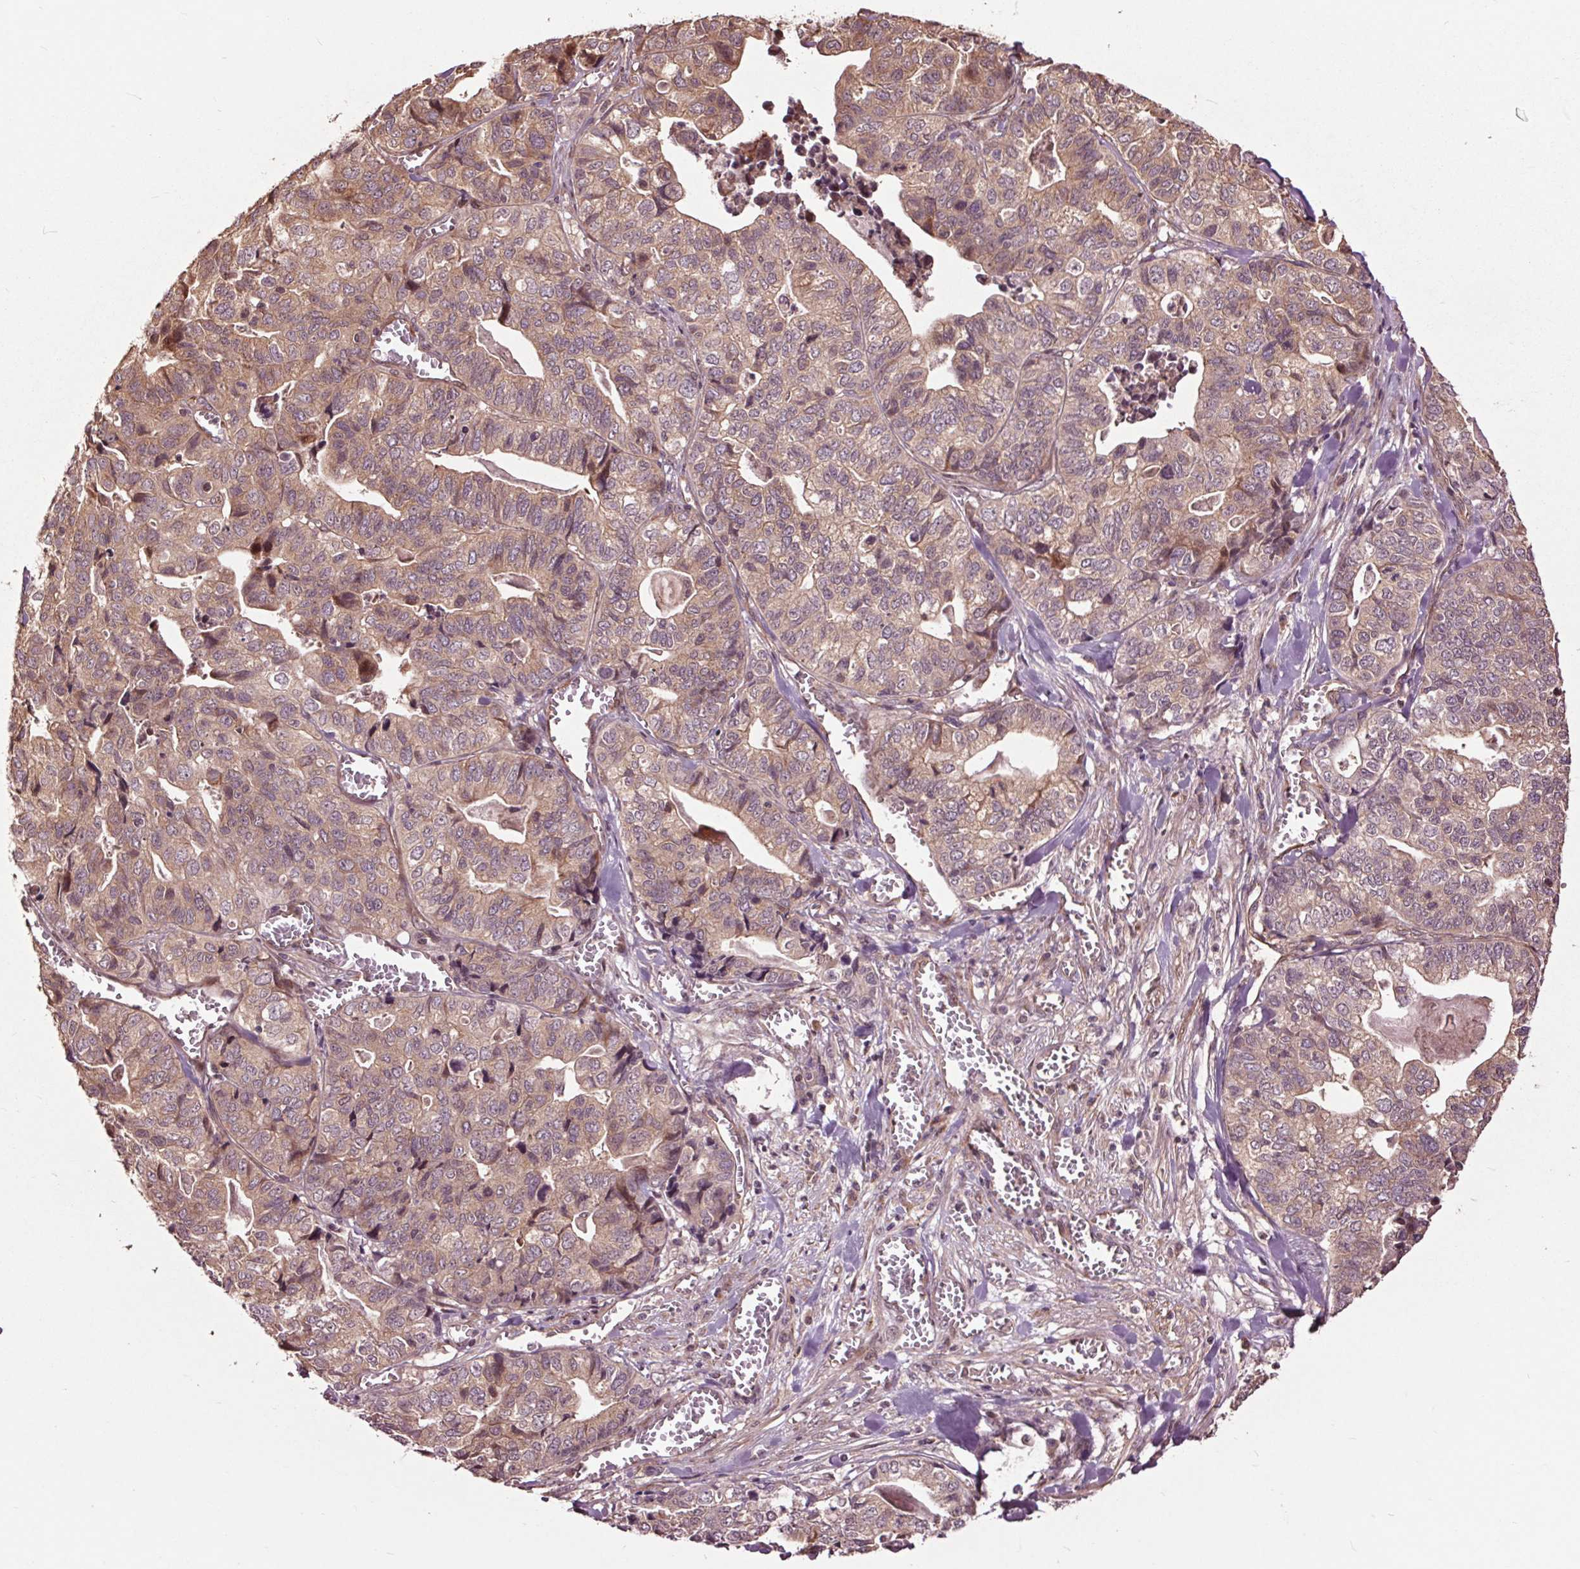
{"staining": {"intensity": "weak", "quantity": ">75%", "location": "cytoplasmic/membranous"}, "tissue": "stomach cancer", "cell_type": "Tumor cells", "image_type": "cancer", "snomed": [{"axis": "morphology", "description": "Adenocarcinoma, NOS"}, {"axis": "topography", "description": "Stomach, upper"}], "caption": "About >75% of tumor cells in human stomach adenocarcinoma show weak cytoplasmic/membranous protein expression as visualized by brown immunohistochemical staining.", "gene": "CEP95", "patient": {"sex": "female", "age": 67}}